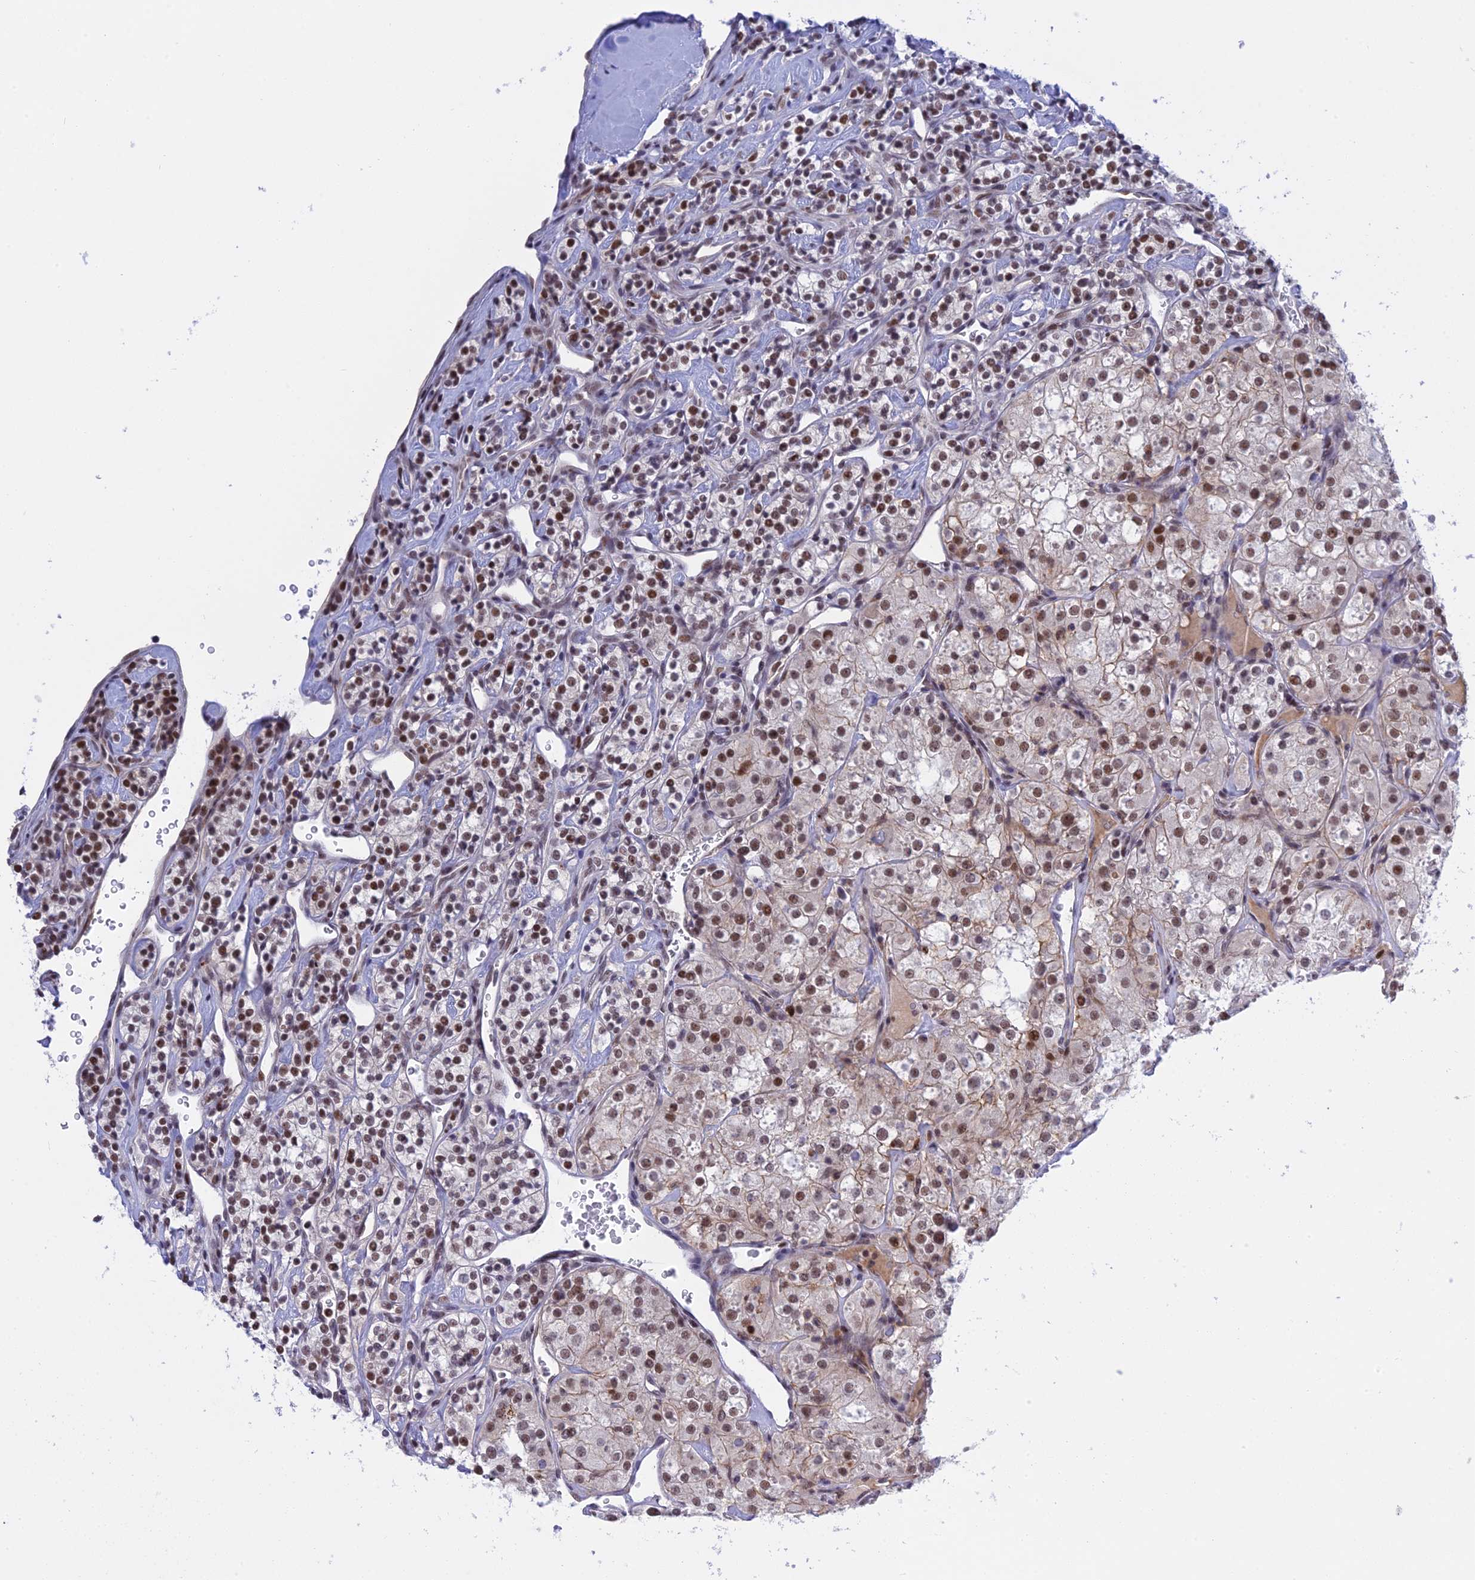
{"staining": {"intensity": "moderate", "quantity": ">75%", "location": "nuclear"}, "tissue": "renal cancer", "cell_type": "Tumor cells", "image_type": "cancer", "snomed": [{"axis": "morphology", "description": "Adenocarcinoma, NOS"}, {"axis": "topography", "description": "Kidney"}], "caption": "Renal cancer (adenocarcinoma) was stained to show a protein in brown. There is medium levels of moderate nuclear staining in about >75% of tumor cells.", "gene": "TCEA1", "patient": {"sex": "male", "age": 77}}